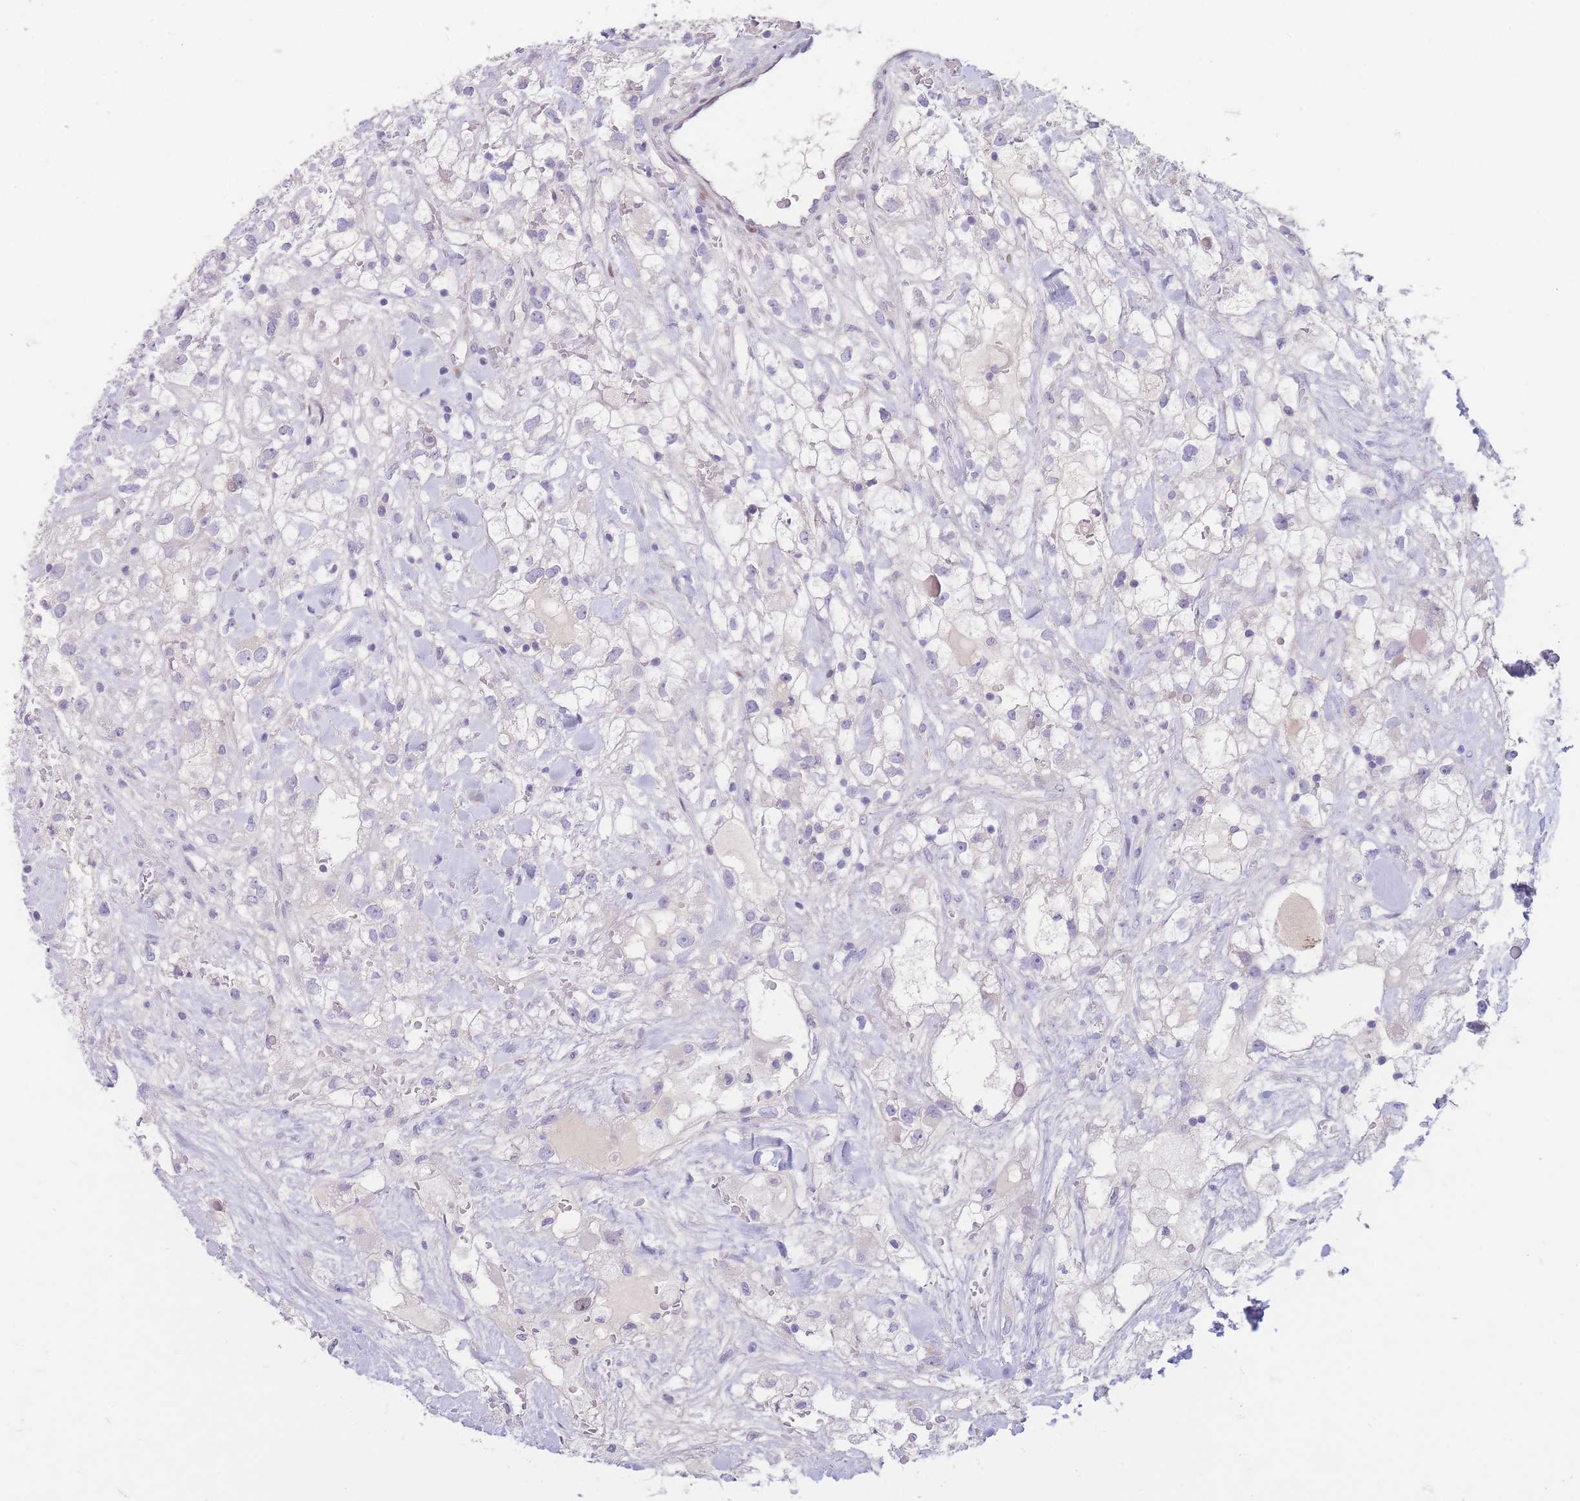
{"staining": {"intensity": "negative", "quantity": "none", "location": "none"}, "tissue": "renal cancer", "cell_type": "Tumor cells", "image_type": "cancer", "snomed": [{"axis": "morphology", "description": "Adenocarcinoma, NOS"}, {"axis": "topography", "description": "Kidney"}], "caption": "A histopathology image of human adenocarcinoma (renal) is negative for staining in tumor cells.", "gene": "SHCBP1", "patient": {"sex": "male", "age": 59}}